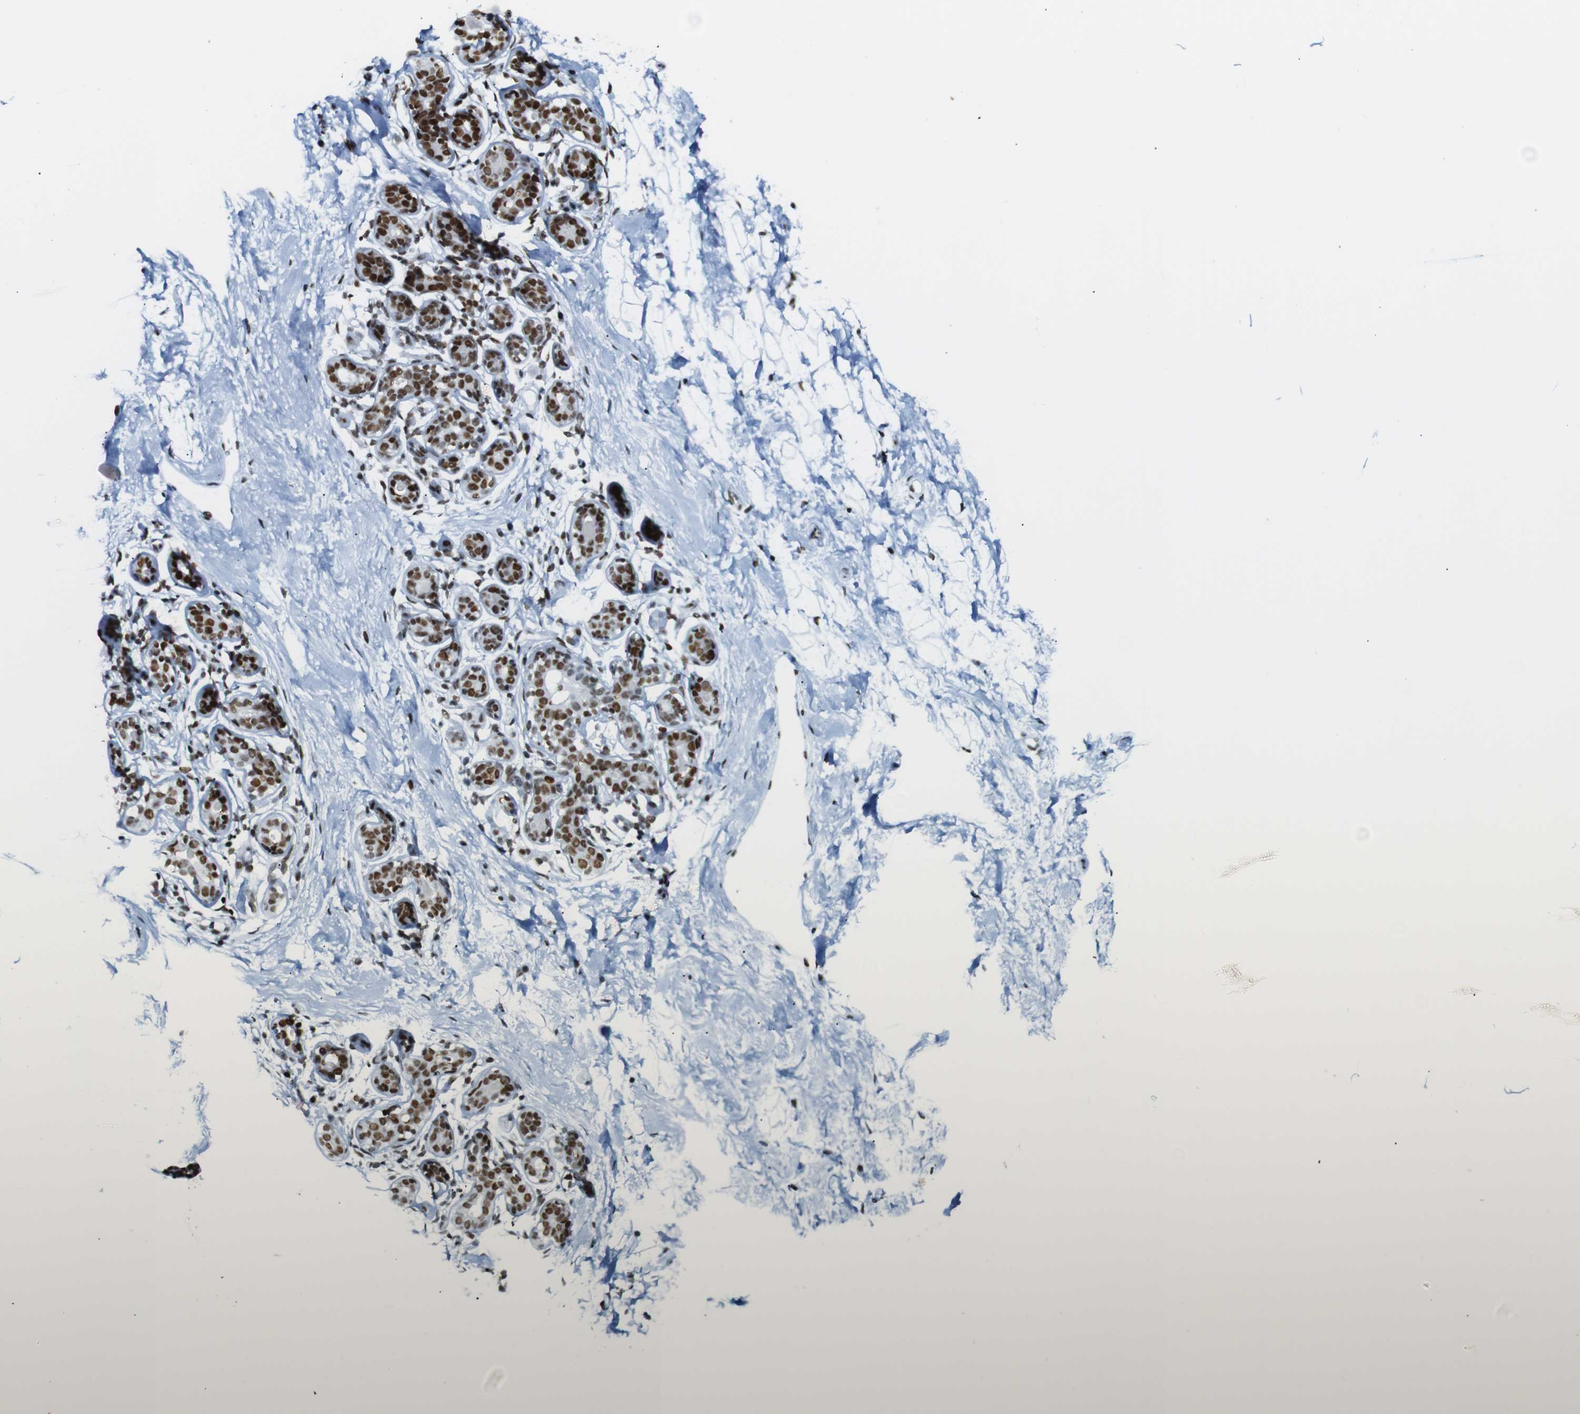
{"staining": {"intensity": "moderate", "quantity": ">75%", "location": "nuclear"}, "tissue": "breast", "cell_type": "Adipocytes", "image_type": "normal", "snomed": [{"axis": "morphology", "description": "Normal tissue, NOS"}, {"axis": "topography", "description": "Breast"}], "caption": "Breast stained with immunohistochemistry shows moderate nuclear expression in about >75% of adipocytes.", "gene": "TRA2B", "patient": {"sex": "female", "age": 23}}